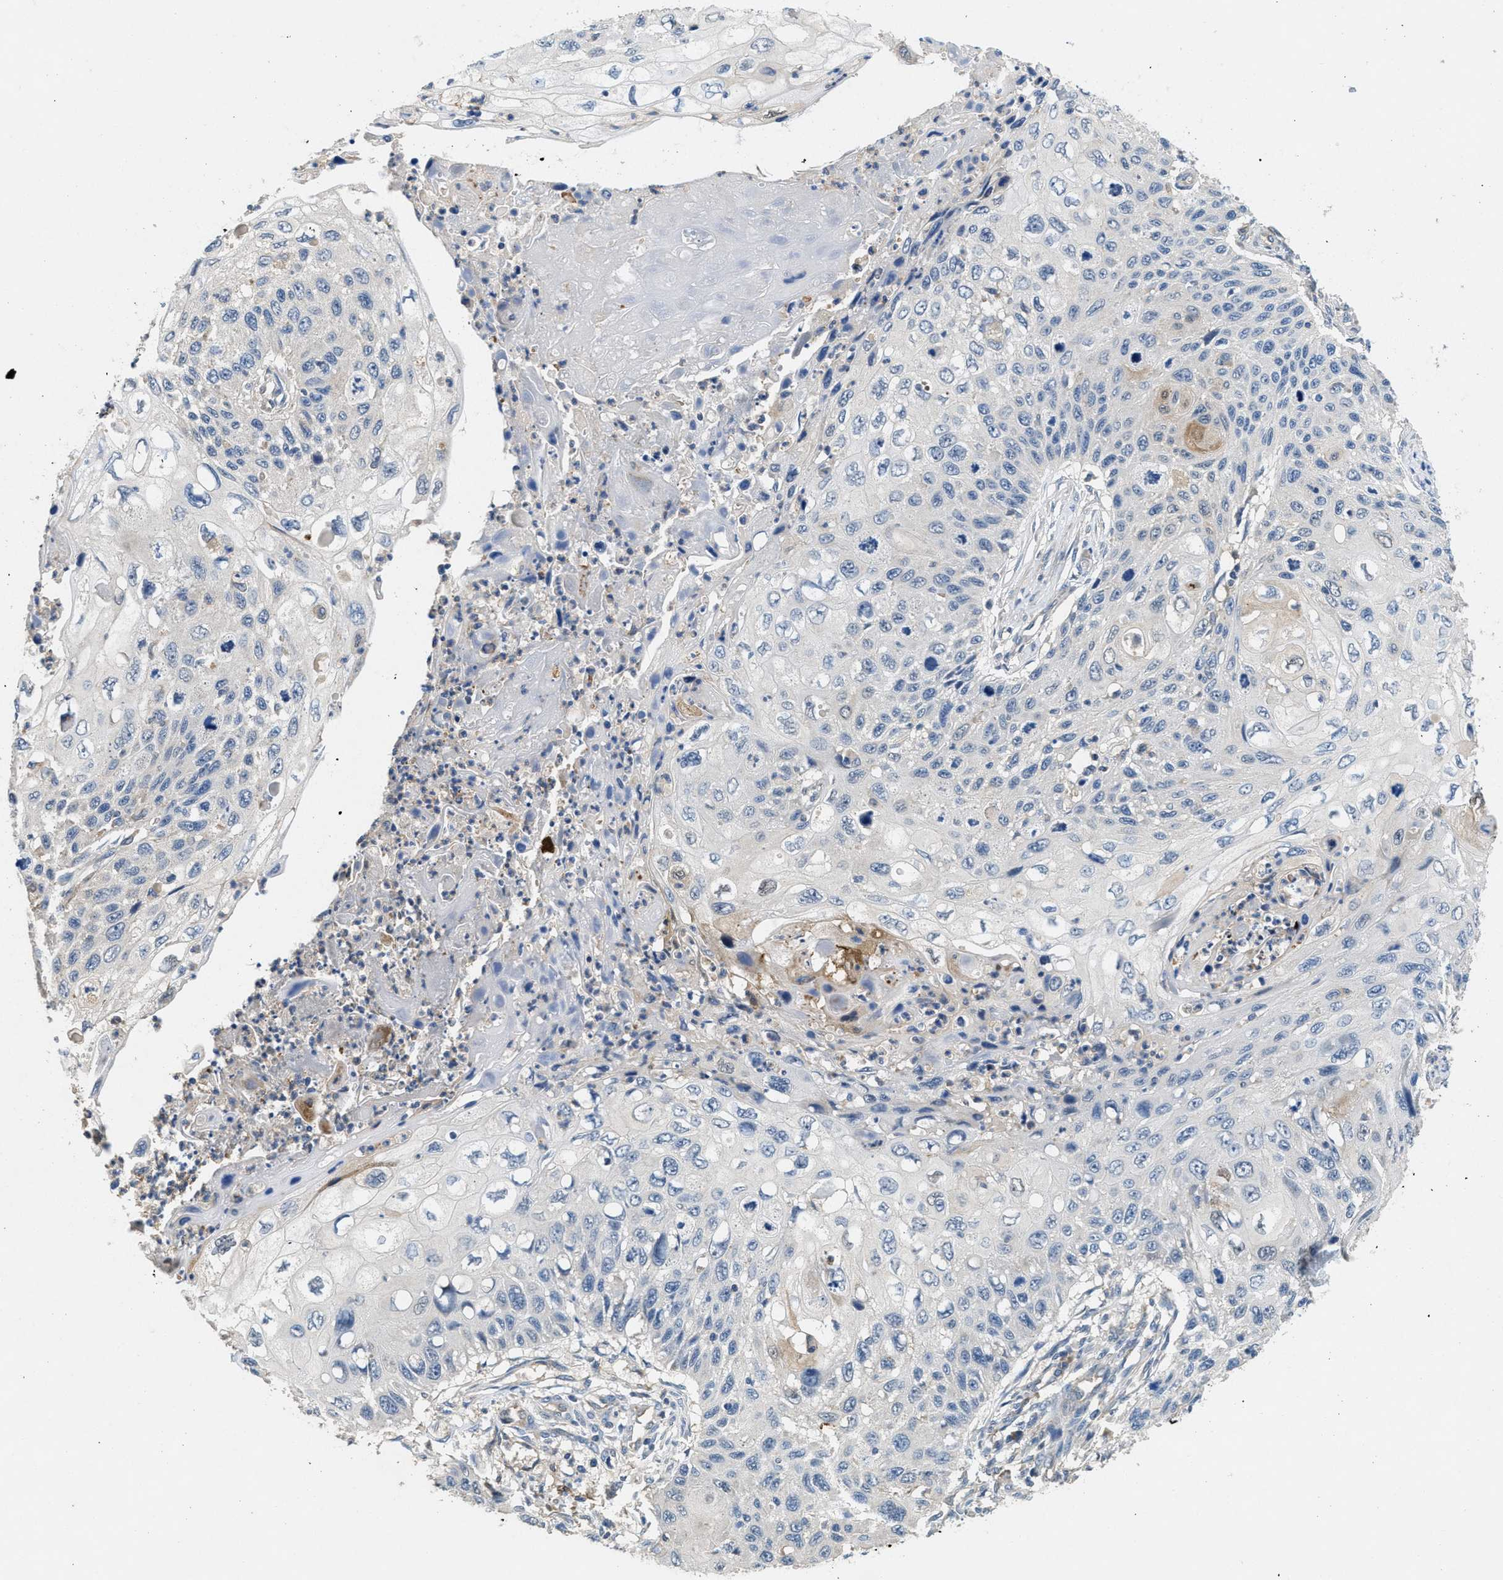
{"staining": {"intensity": "negative", "quantity": "none", "location": "none"}, "tissue": "cervical cancer", "cell_type": "Tumor cells", "image_type": "cancer", "snomed": [{"axis": "morphology", "description": "Squamous cell carcinoma, NOS"}, {"axis": "topography", "description": "Cervix"}], "caption": "Tumor cells show no significant positivity in squamous cell carcinoma (cervical).", "gene": "DGKE", "patient": {"sex": "female", "age": 70}}